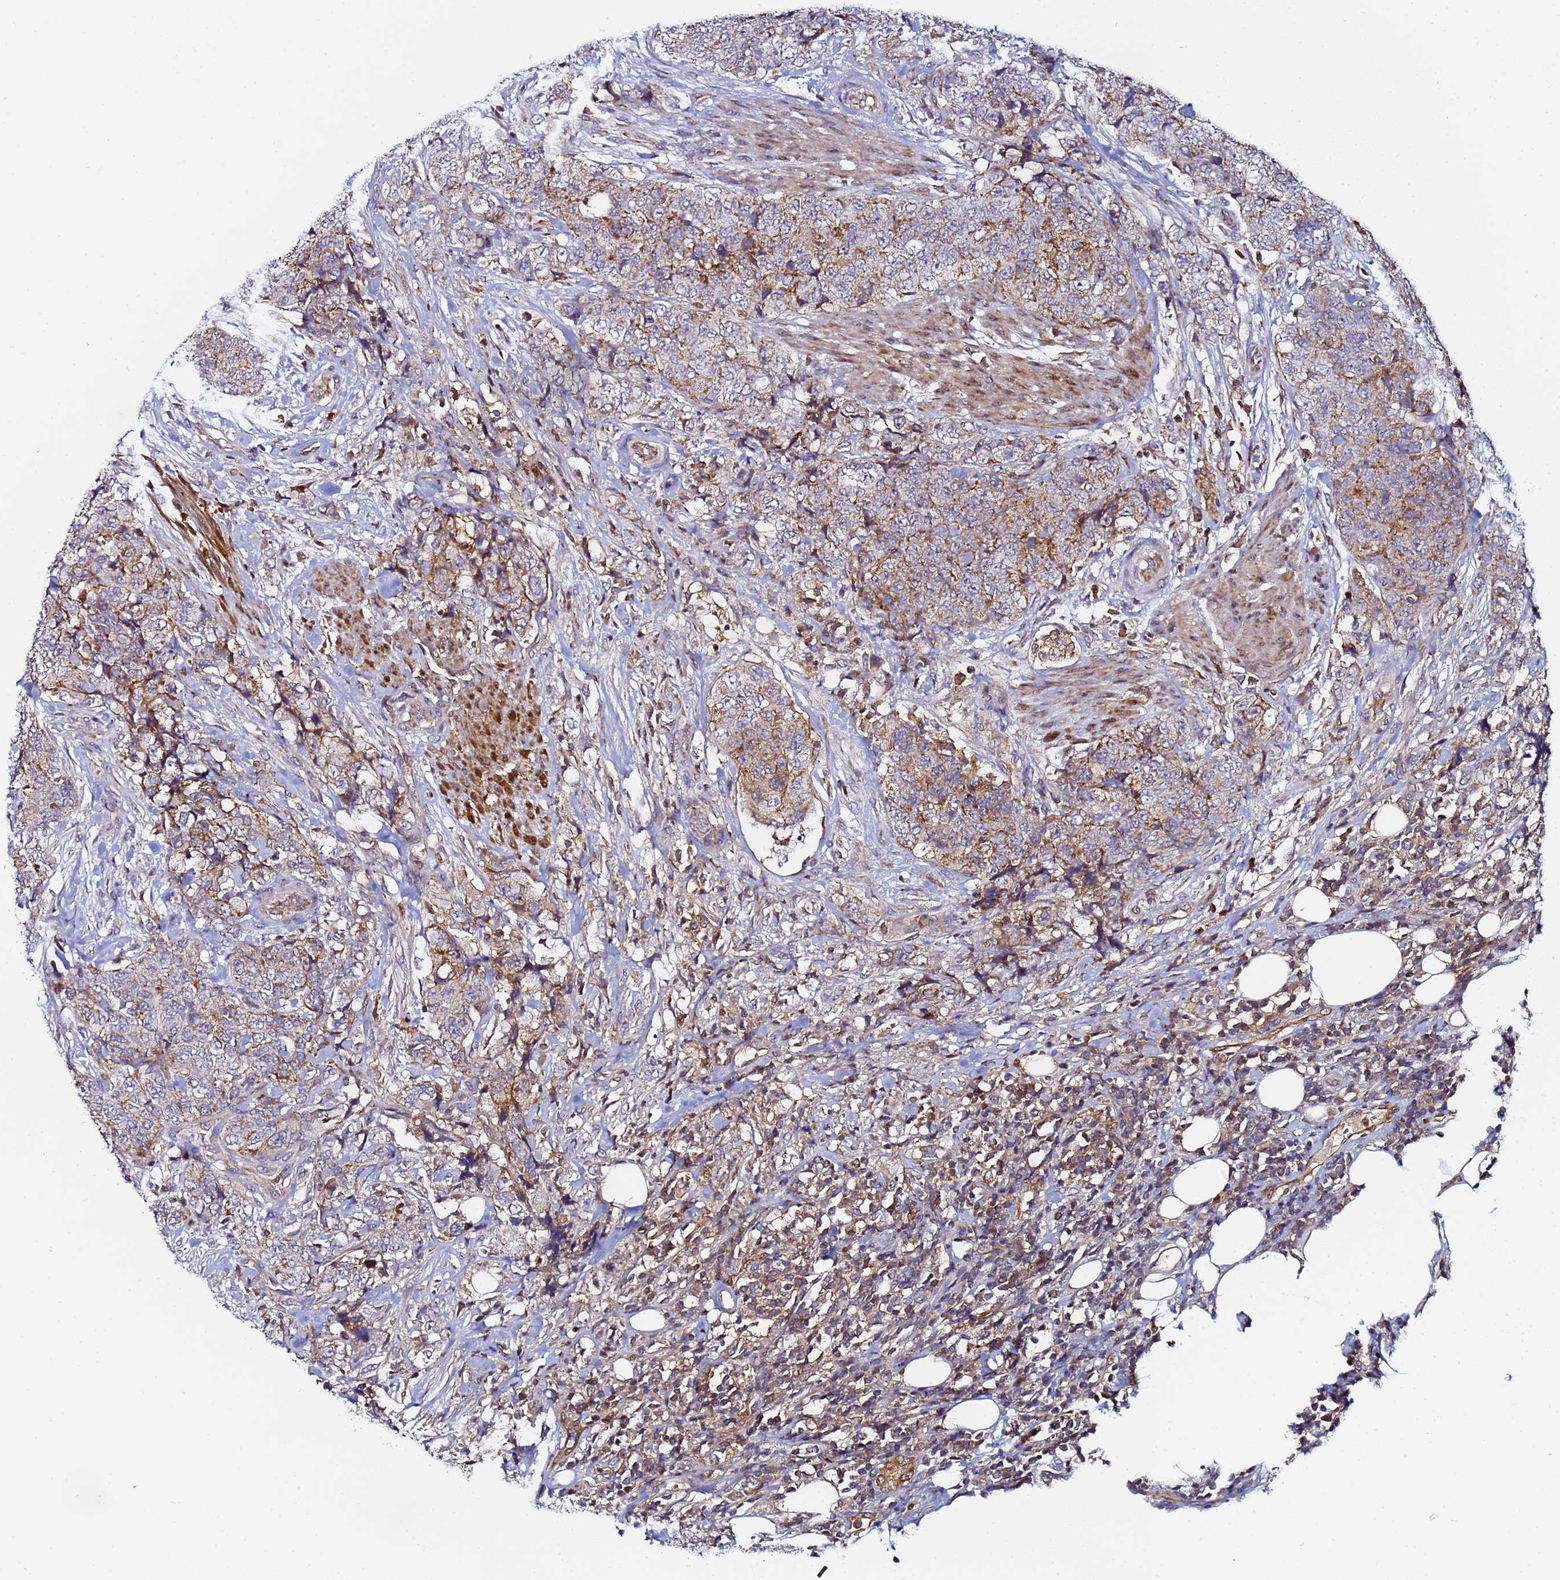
{"staining": {"intensity": "moderate", "quantity": ">75%", "location": "cytoplasmic/membranous"}, "tissue": "urothelial cancer", "cell_type": "Tumor cells", "image_type": "cancer", "snomed": [{"axis": "morphology", "description": "Urothelial carcinoma, High grade"}, {"axis": "topography", "description": "Urinary bladder"}], "caption": "Brown immunohistochemical staining in human urothelial carcinoma (high-grade) demonstrates moderate cytoplasmic/membranous positivity in about >75% of tumor cells. The staining is performed using DAB (3,3'-diaminobenzidine) brown chromogen to label protein expression. The nuclei are counter-stained blue using hematoxylin.", "gene": "CCDC127", "patient": {"sex": "female", "age": 78}}